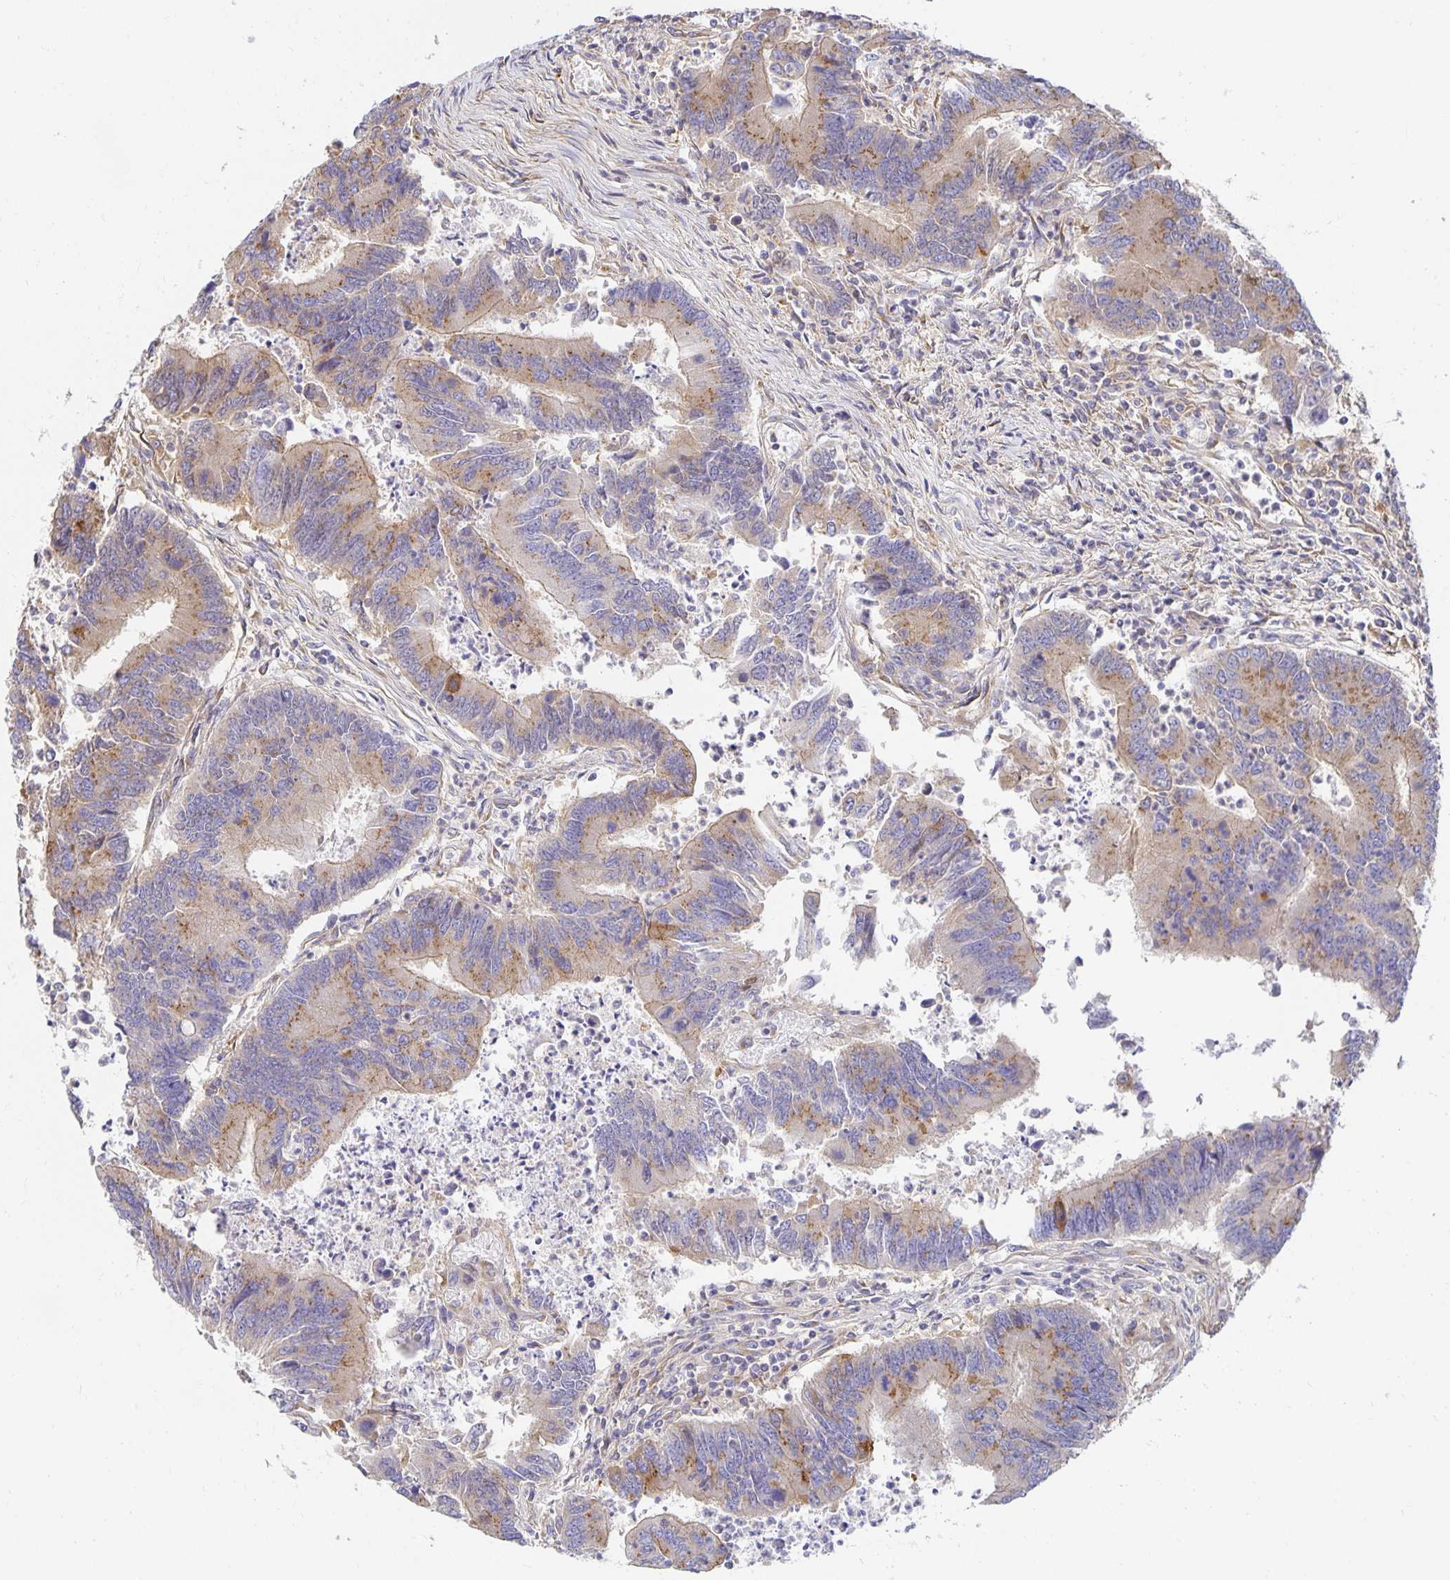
{"staining": {"intensity": "moderate", "quantity": "25%-75%", "location": "cytoplasmic/membranous"}, "tissue": "colorectal cancer", "cell_type": "Tumor cells", "image_type": "cancer", "snomed": [{"axis": "morphology", "description": "Adenocarcinoma, NOS"}, {"axis": "topography", "description": "Colon"}], "caption": "Colorectal cancer stained with a protein marker shows moderate staining in tumor cells.", "gene": "USO1", "patient": {"sex": "female", "age": 67}}